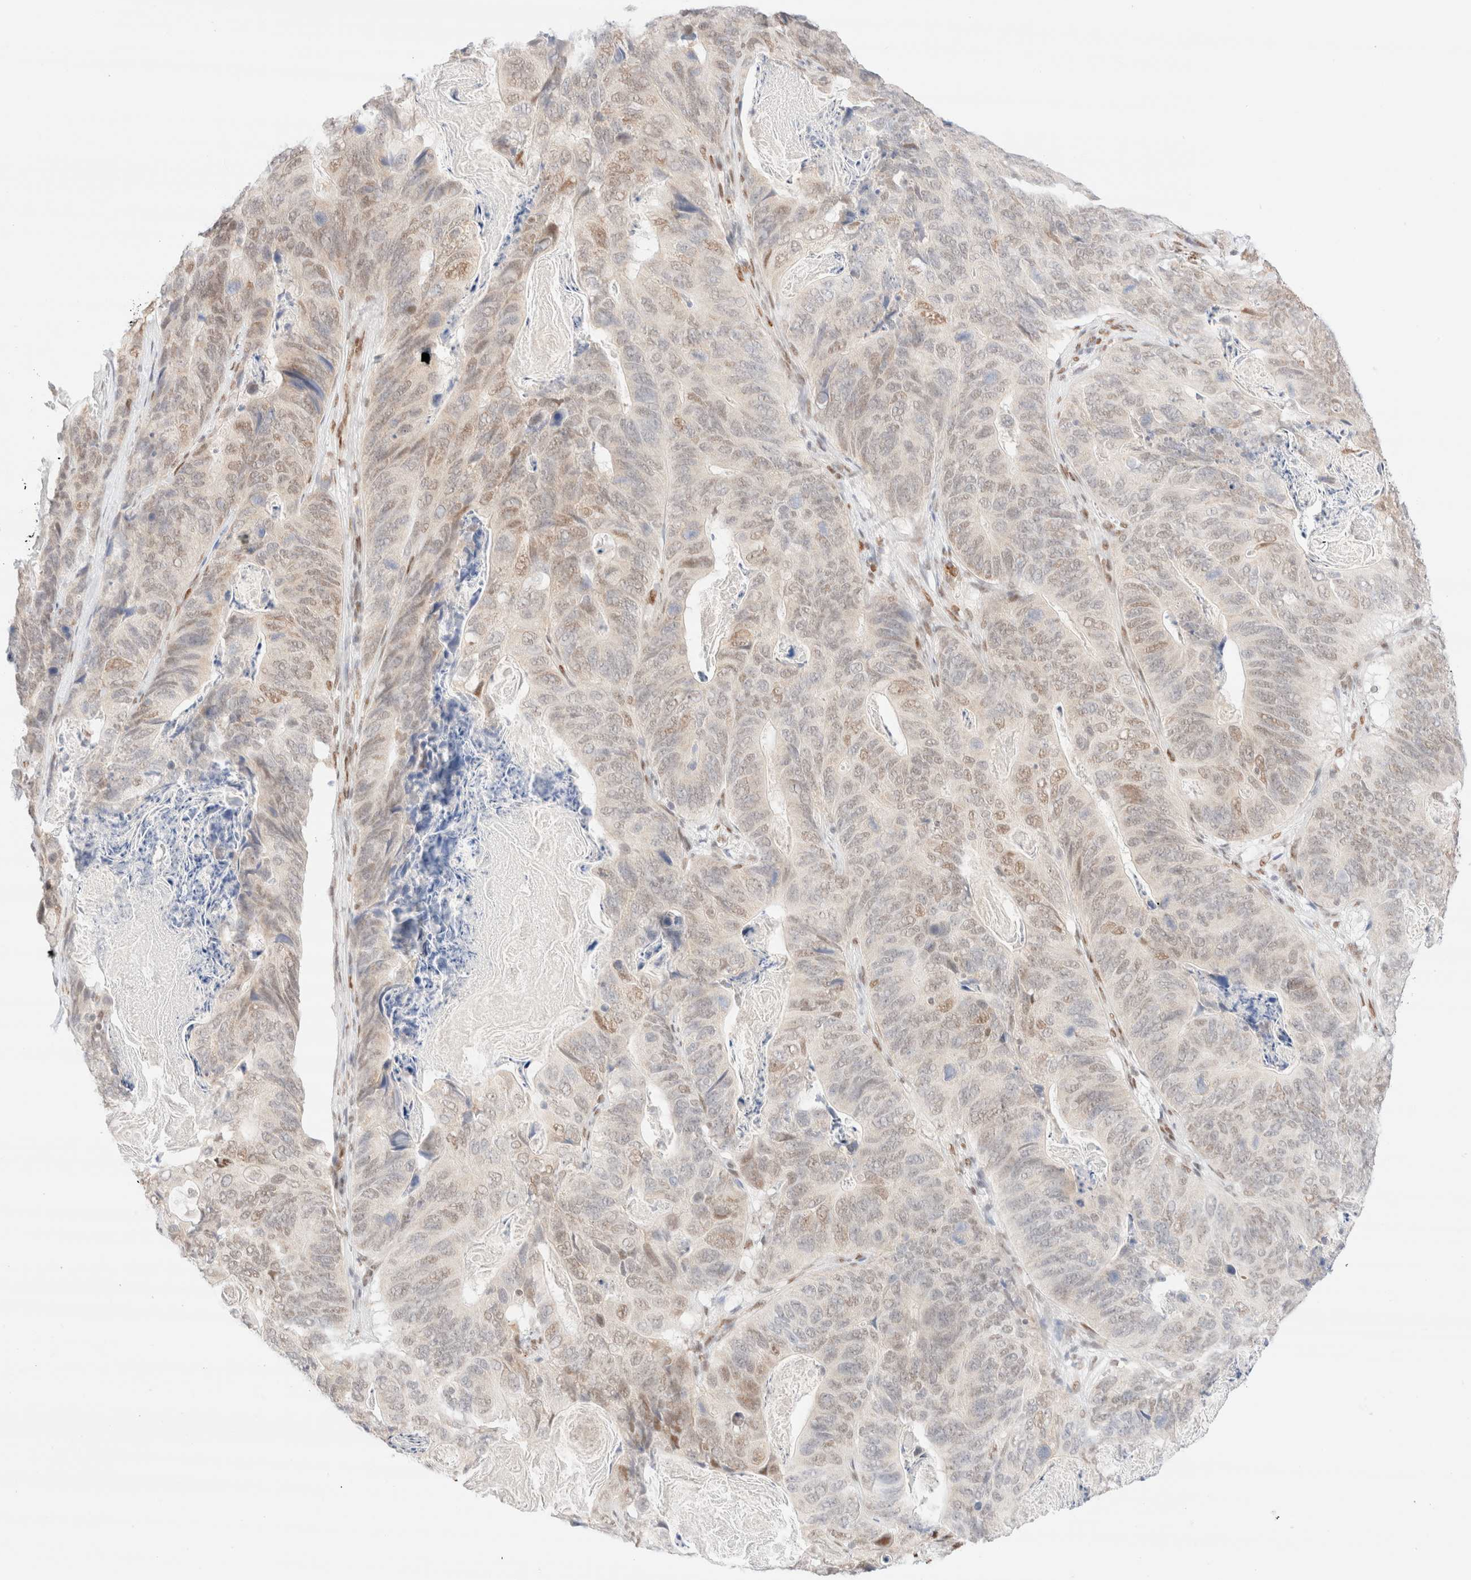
{"staining": {"intensity": "moderate", "quantity": "<25%", "location": "nuclear"}, "tissue": "stomach cancer", "cell_type": "Tumor cells", "image_type": "cancer", "snomed": [{"axis": "morphology", "description": "Normal tissue, NOS"}, {"axis": "morphology", "description": "Adenocarcinoma, NOS"}, {"axis": "topography", "description": "Stomach"}], "caption": "Immunohistochemical staining of human stomach cancer shows low levels of moderate nuclear protein staining in about <25% of tumor cells.", "gene": "CIC", "patient": {"sex": "female", "age": 89}}